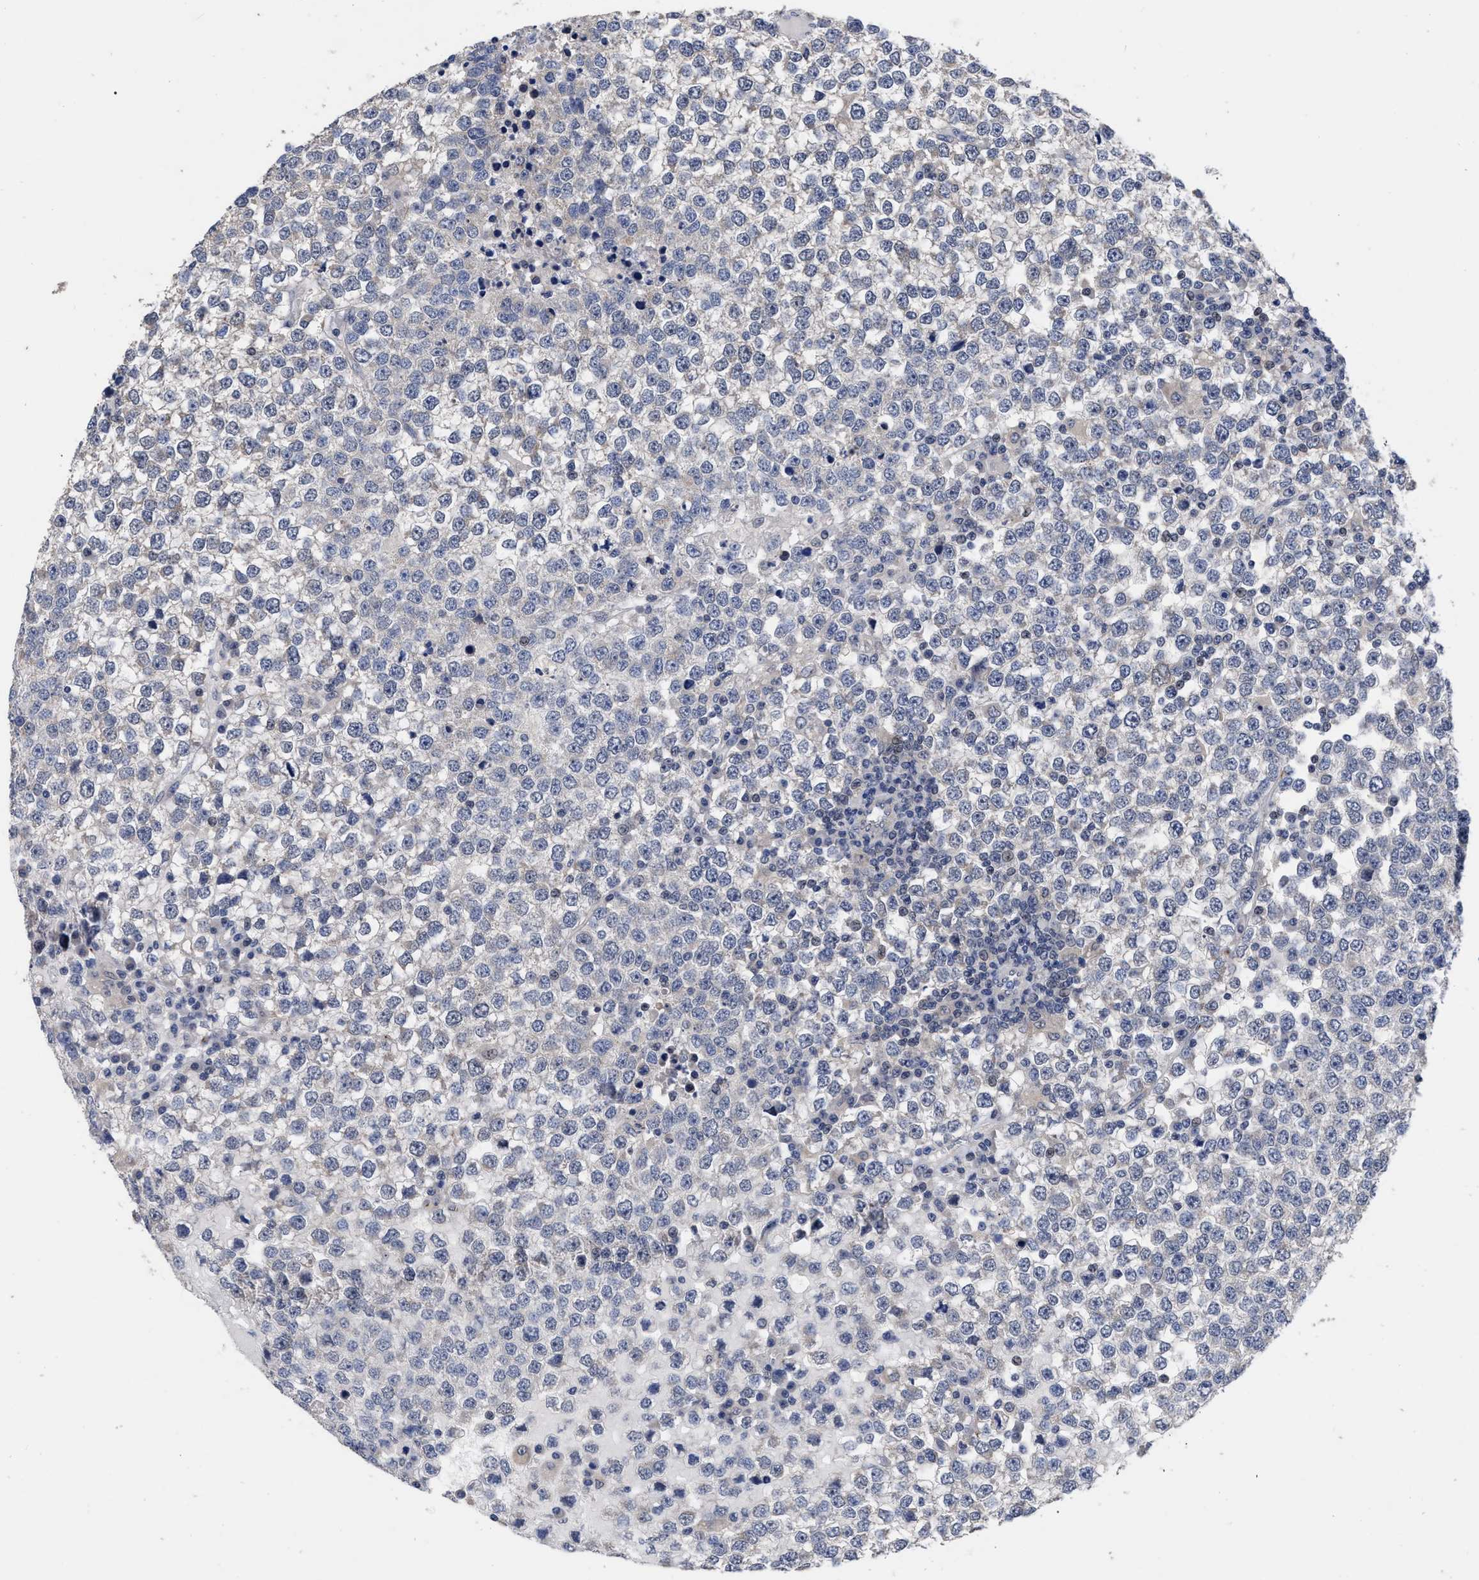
{"staining": {"intensity": "negative", "quantity": "none", "location": "none"}, "tissue": "testis cancer", "cell_type": "Tumor cells", "image_type": "cancer", "snomed": [{"axis": "morphology", "description": "Seminoma, NOS"}, {"axis": "topography", "description": "Testis"}], "caption": "The micrograph exhibits no staining of tumor cells in seminoma (testis).", "gene": "CCN5", "patient": {"sex": "male", "age": 65}}